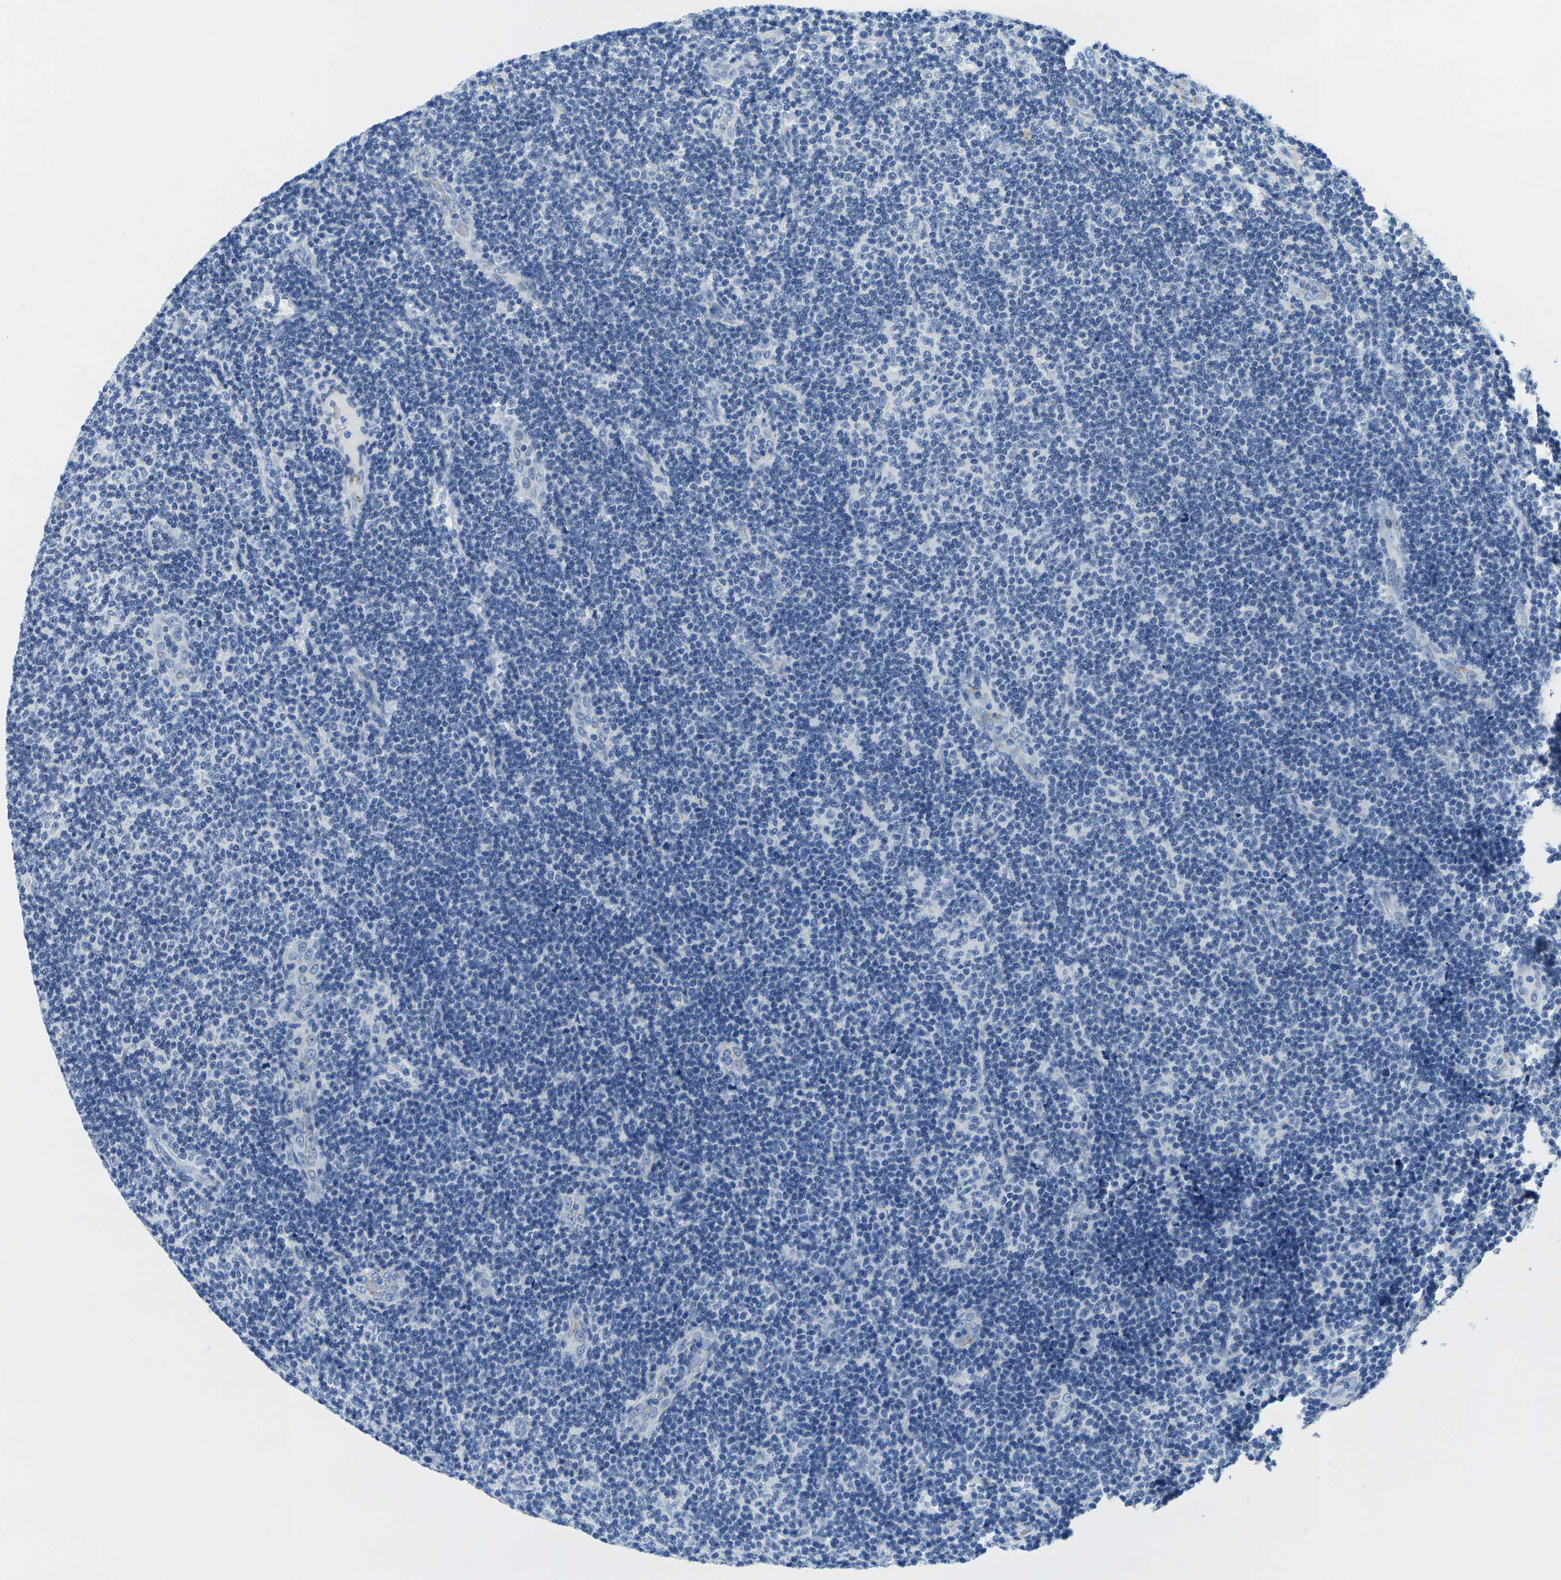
{"staining": {"intensity": "negative", "quantity": "none", "location": "none"}, "tissue": "lymphoma", "cell_type": "Tumor cells", "image_type": "cancer", "snomed": [{"axis": "morphology", "description": "Malignant lymphoma, non-Hodgkin's type, Low grade"}, {"axis": "topography", "description": "Lymph node"}], "caption": "IHC of human malignant lymphoma, non-Hodgkin's type (low-grade) exhibits no positivity in tumor cells.", "gene": "FAM3D", "patient": {"sex": "male", "age": 83}}